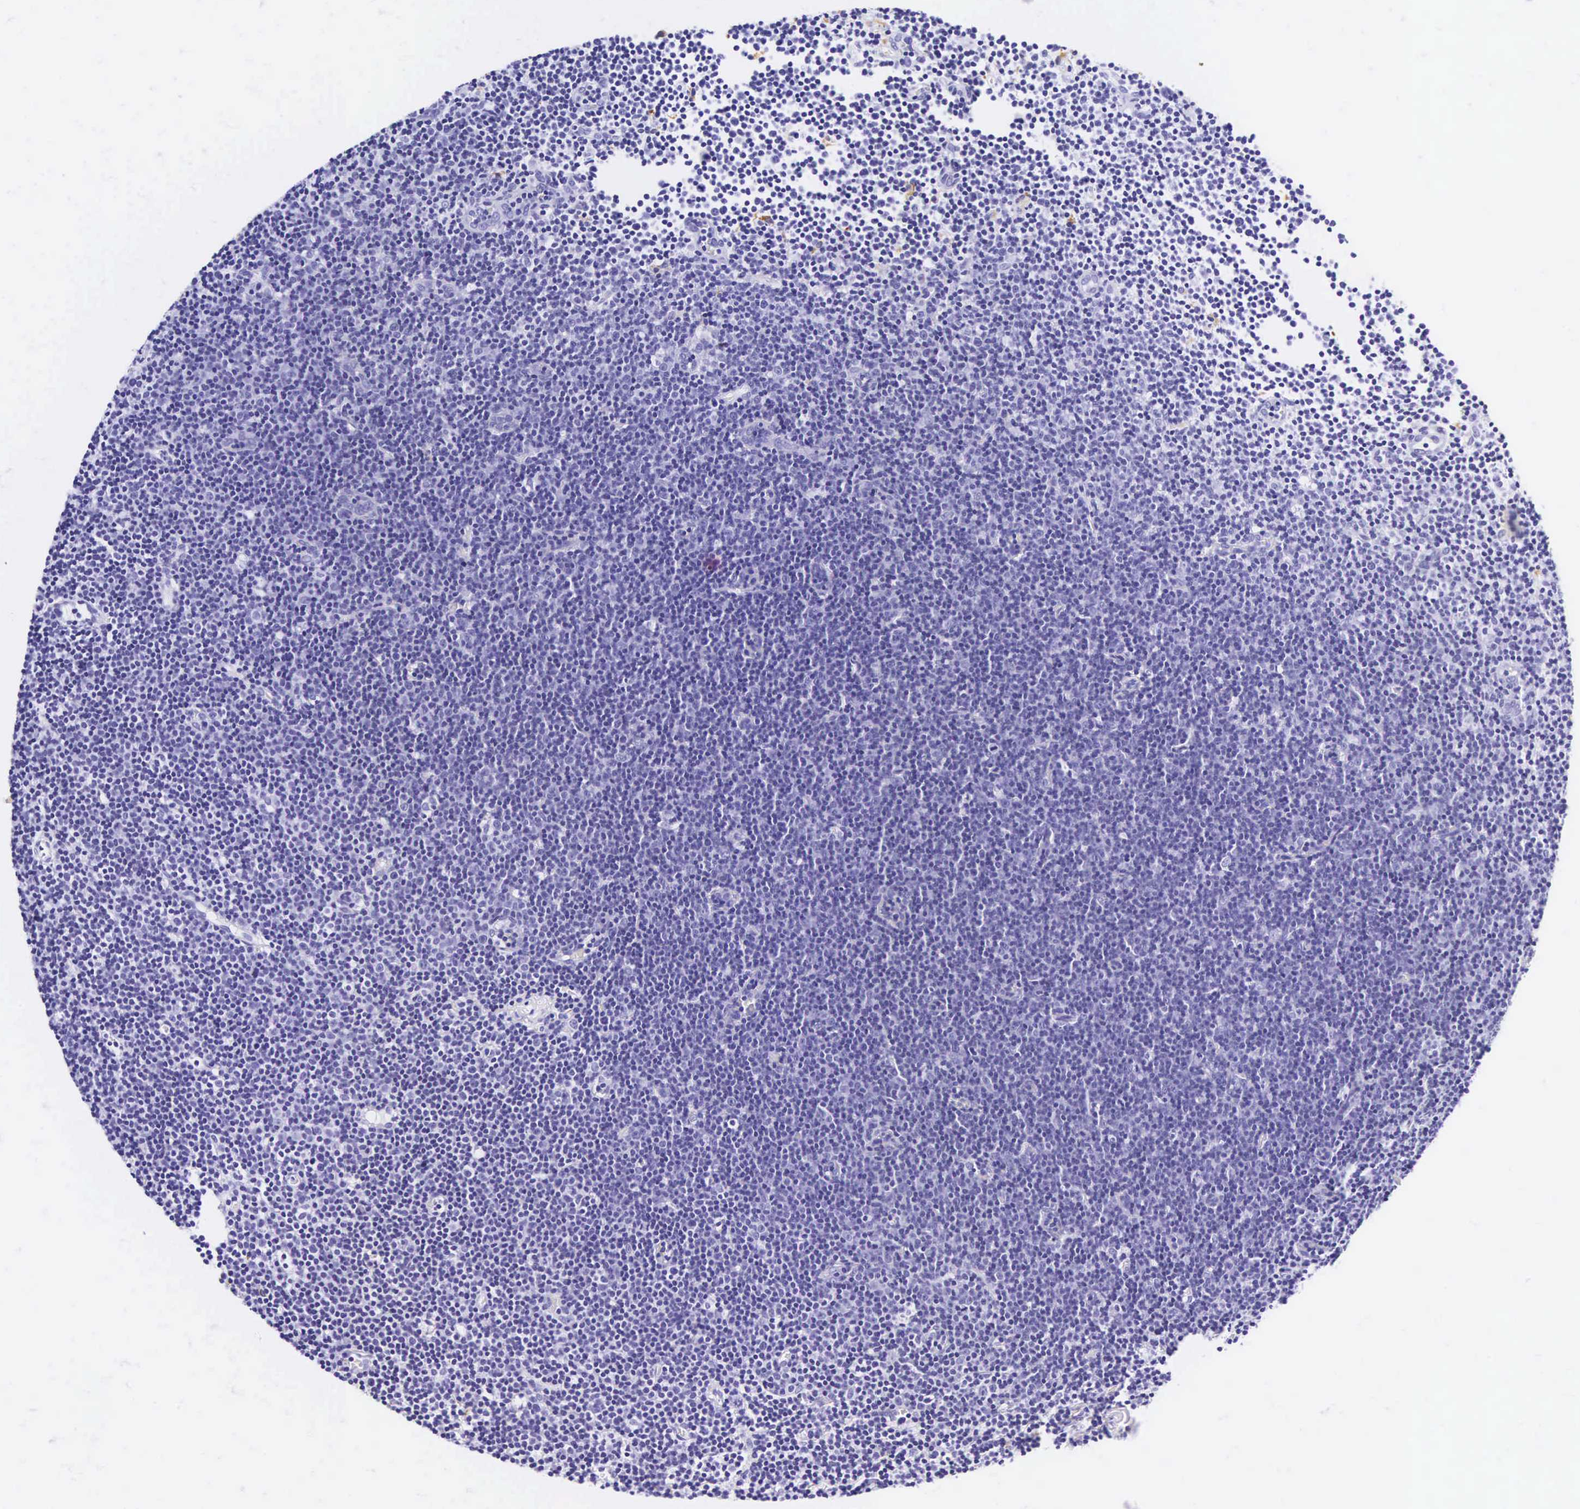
{"staining": {"intensity": "negative", "quantity": "none", "location": "none"}, "tissue": "lymphoma", "cell_type": "Tumor cells", "image_type": "cancer", "snomed": [{"axis": "morphology", "description": "Malignant lymphoma, non-Hodgkin's type, Low grade"}, {"axis": "topography", "description": "Lymph node"}], "caption": "The photomicrograph reveals no staining of tumor cells in malignant lymphoma, non-Hodgkin's type (low-grade).", "gene": "KRT18", "patient": {"sex": "male", "age": 57}}